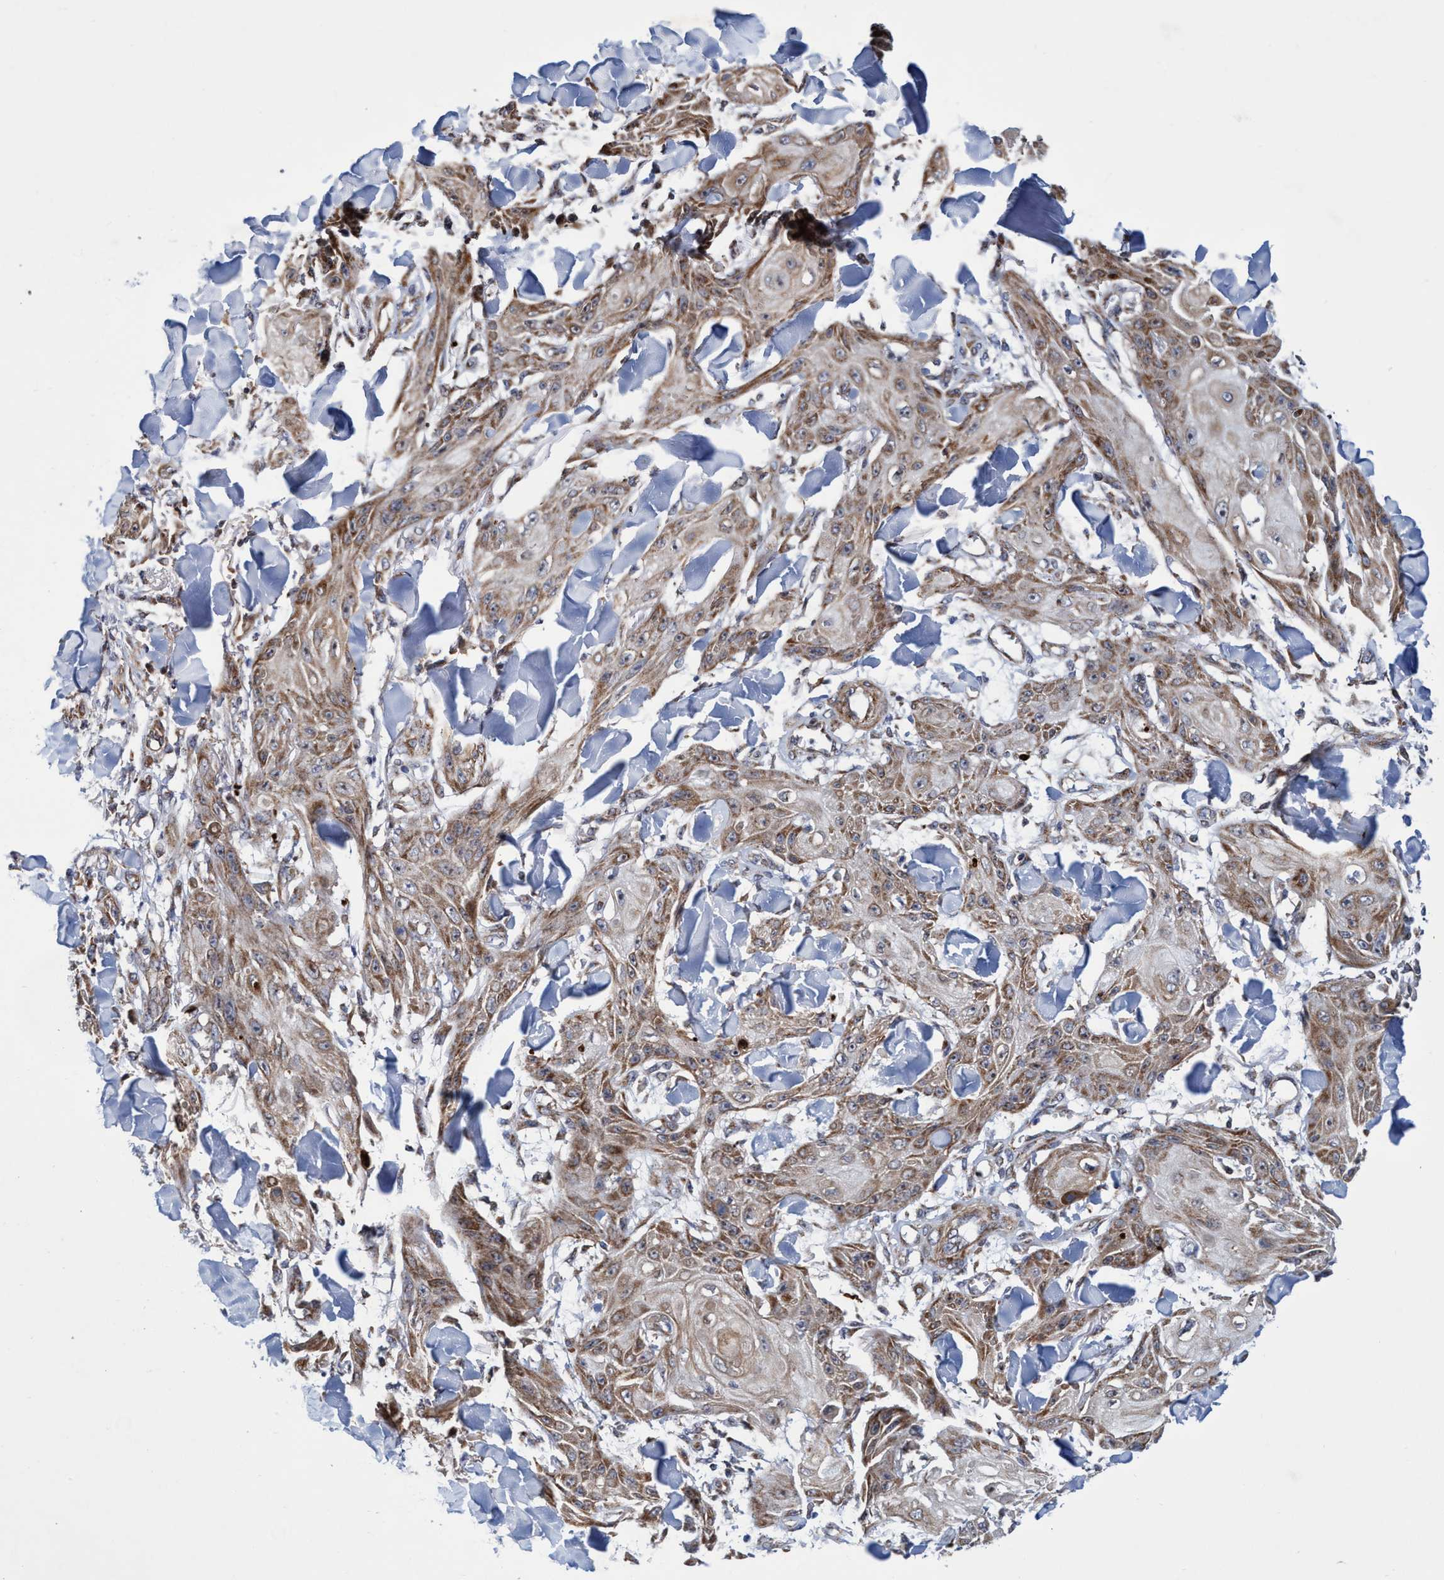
{"staining": {"intensity": "moderate", "quantity": ">75%", "location": "cytoplasmic/membranous"}, "tissue": "skin cancer", "cell_type": "Tumor cells", "image_type": "cancer", "snomed": [{"axis": "morphology", "description": "Squamous cell carcinoma, NOS"}, {"axis": "topography", "description": "Skin"}], "caption": "Moderate cytoplasmic/membranous staining is present in about >75% of tumor cells in skin squamous cell carcinoma.", "gene": "POLR1F", "patient": {"sex": "male", "age": 74}}